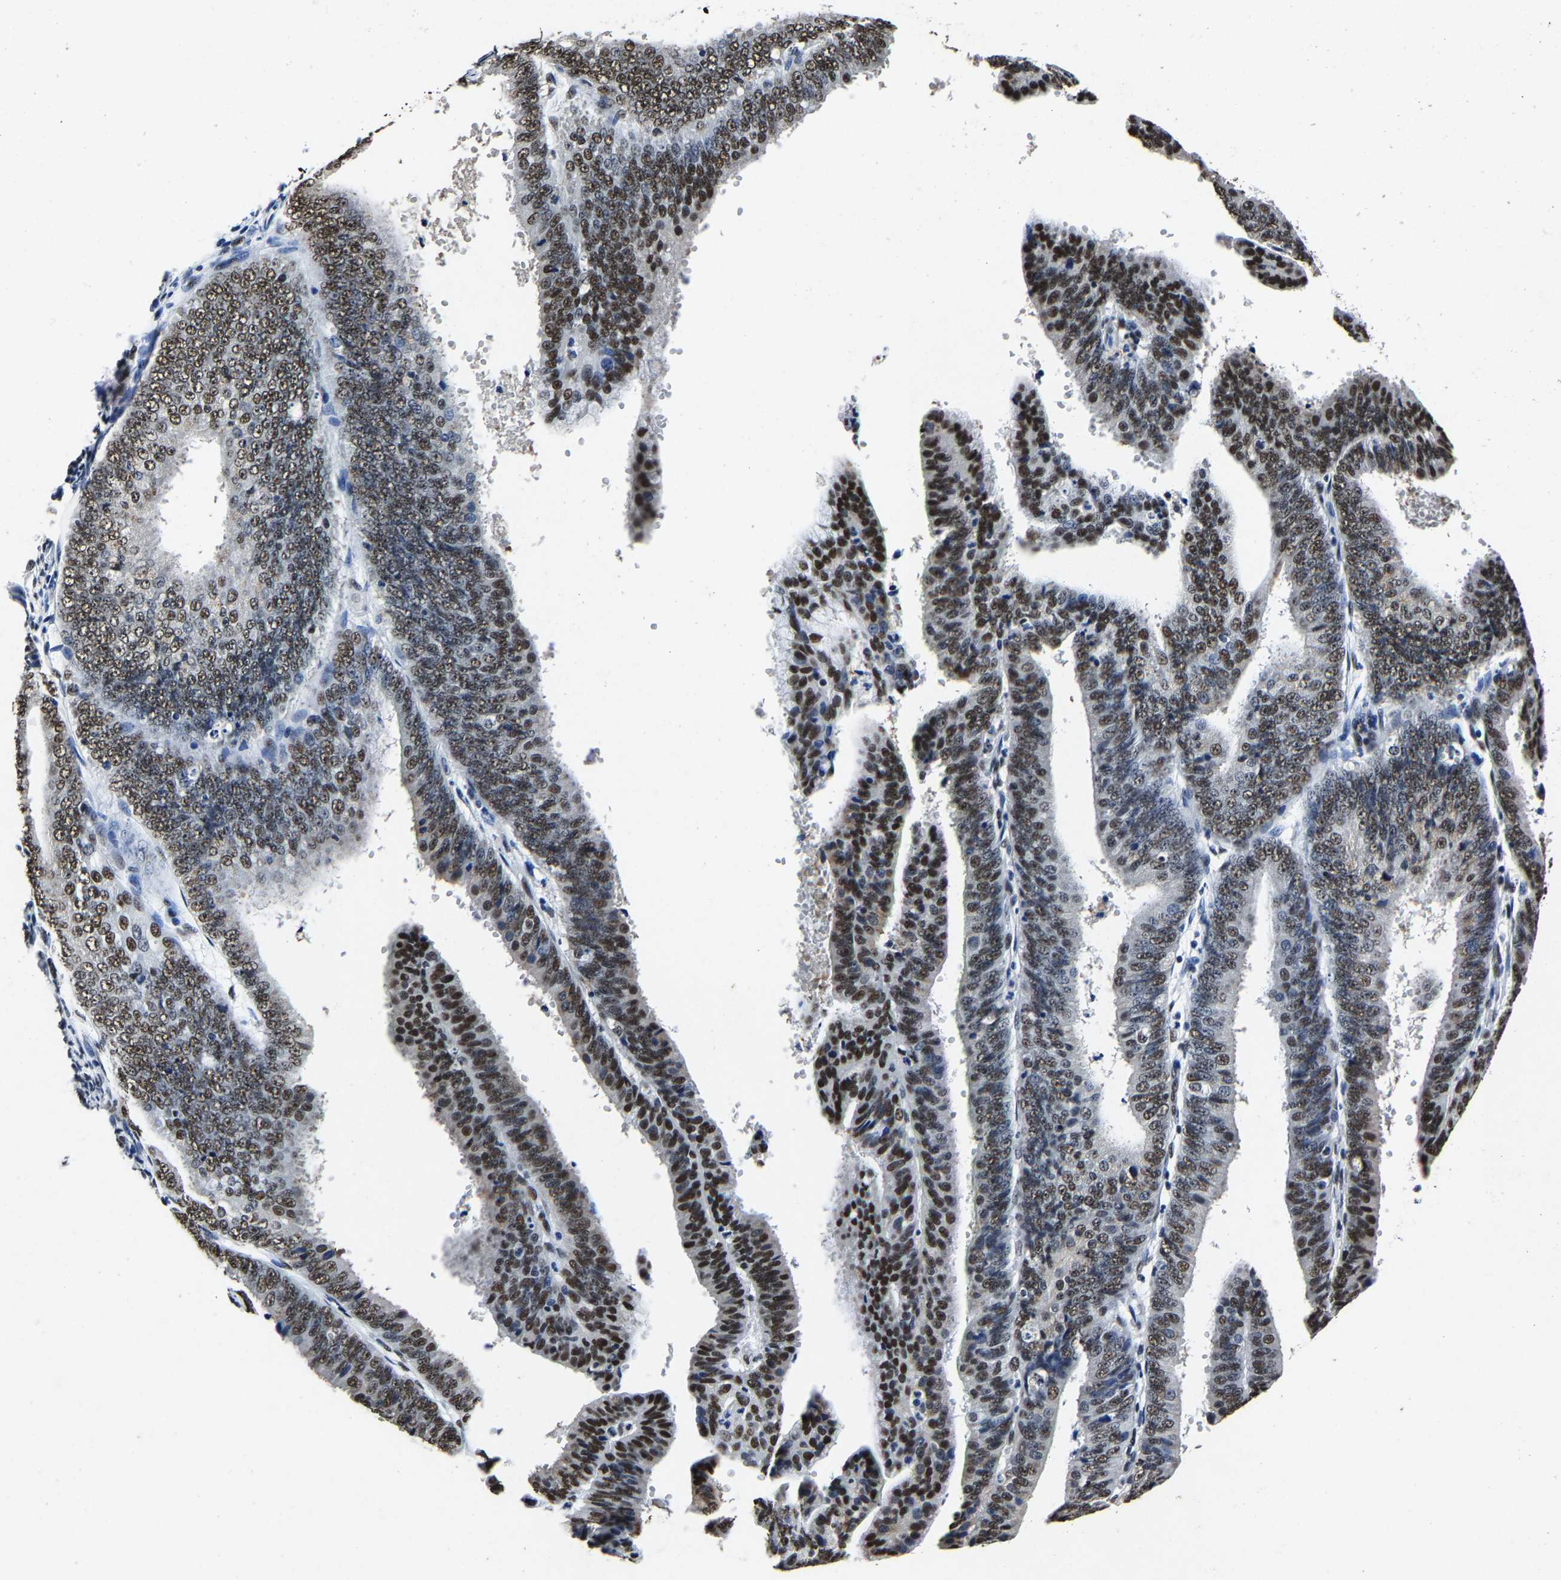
{"staining": {"intensity": "strong", "quantity": "25%-75%", "location": "nuclear"}, "tissue": "endometrial cancer", "cell_type": "Tumor cells", "image_type": "cancer", "snomed": [{"axis": "morphology", "description": "Adenocarcinoma, NOS"}, {"axis": "topography", "description": "Endometrium"}], "caption": "Immunohistochemistry (IHC) histopathology image of endometrial cancer stained for a protein (brown), which demonstrates high levels of strong nuclear positivity in about 25%-75% of tumor cells.", "gene": "RBM45", "patient": {"sex": "female", "age": 63}}